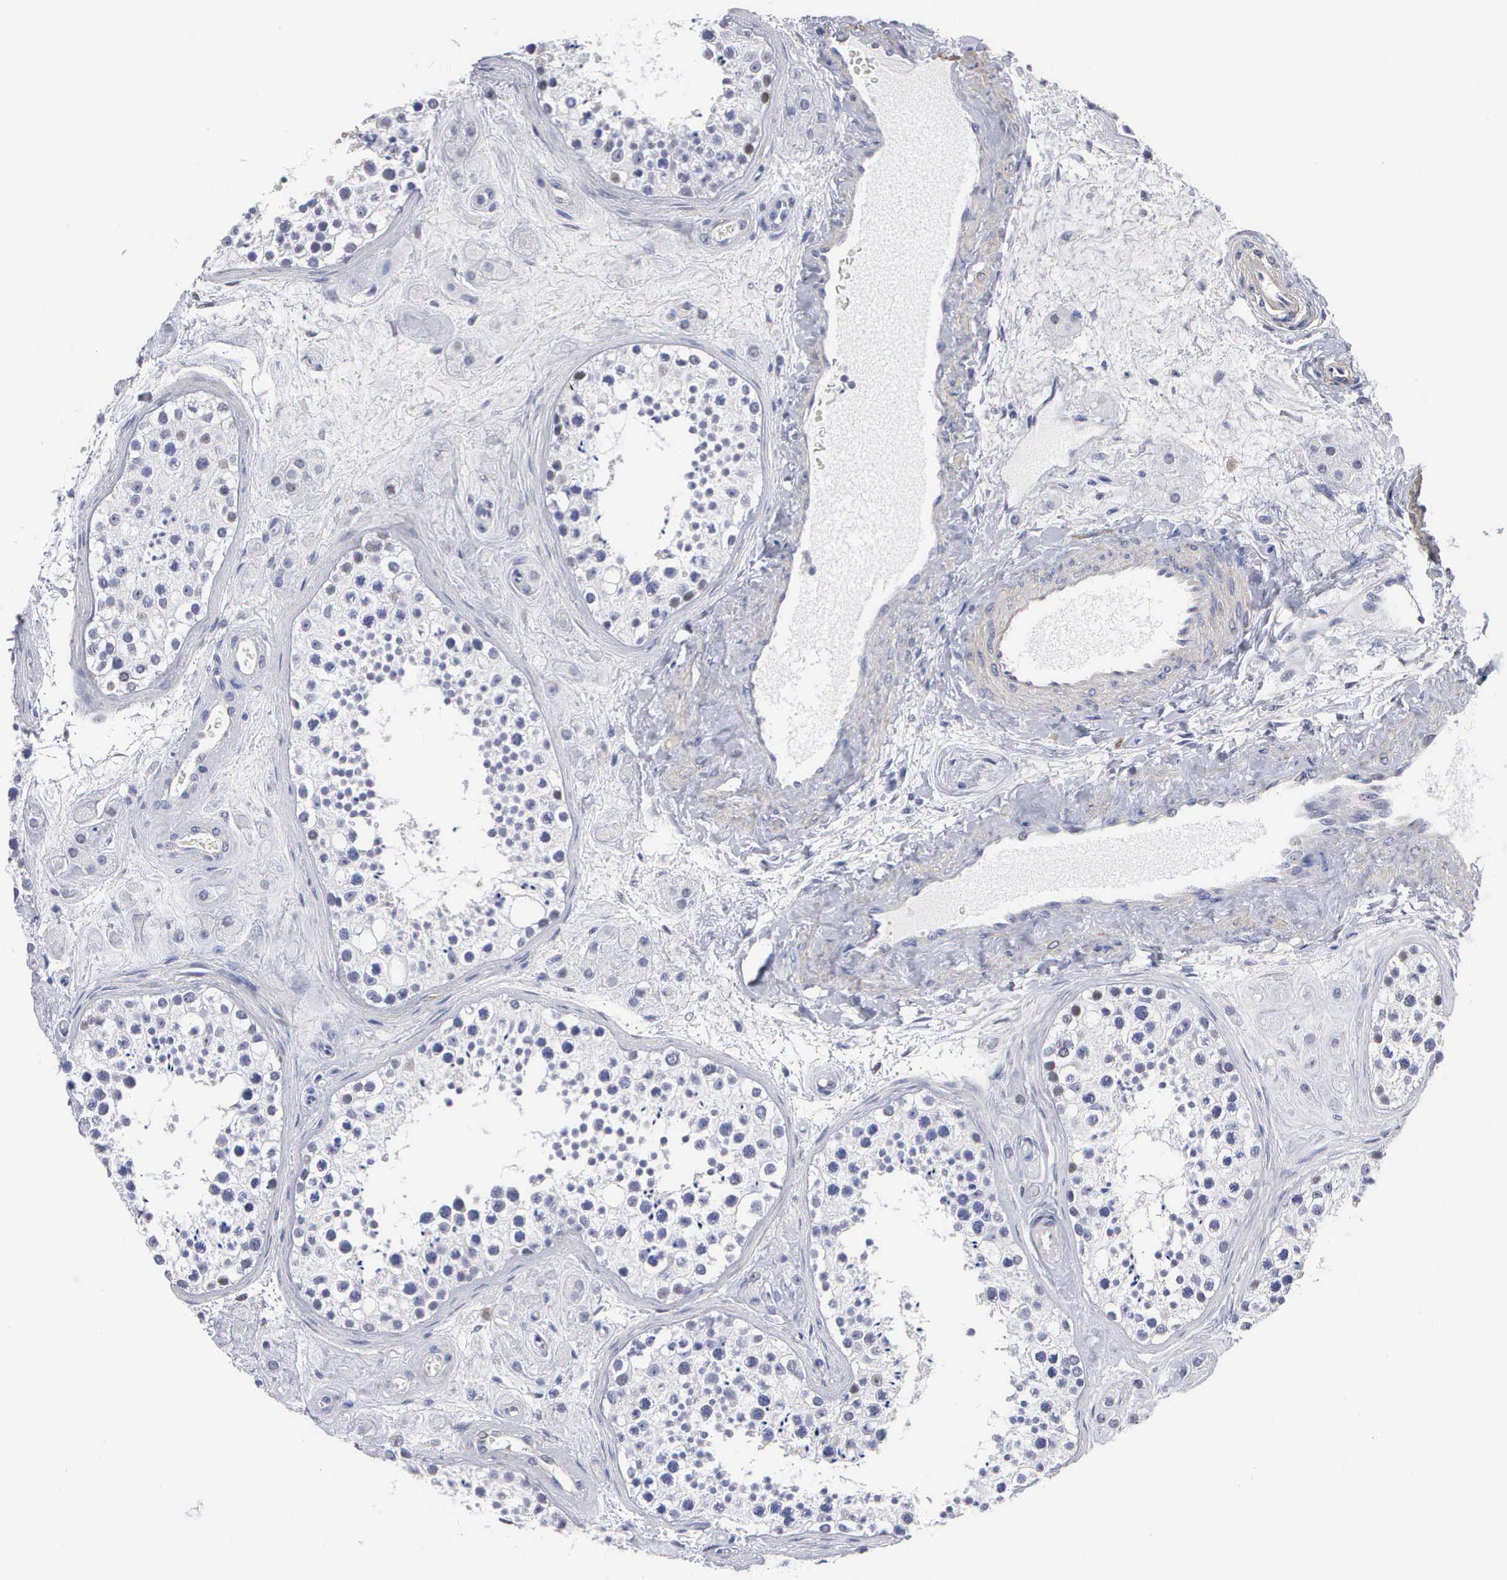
{"staining": {"intensity": "negative", "quantity": "none", "location": "none"}, "tissue": "testis", "cell_type": "Cells in seminiferous ducts", "image_type": "normal", "snomed": [{"axis": "morphology", "description": "Normal tissue, NOS"}, {"axis": "topography", "description": "Testis"}], "caption": "Immunohistochemistry (IHC) of benign human testis displays no staining in cells in seminiferous ducts.", "gene": "ELFN2", "patient": {"sex": "male", "age": 38}}